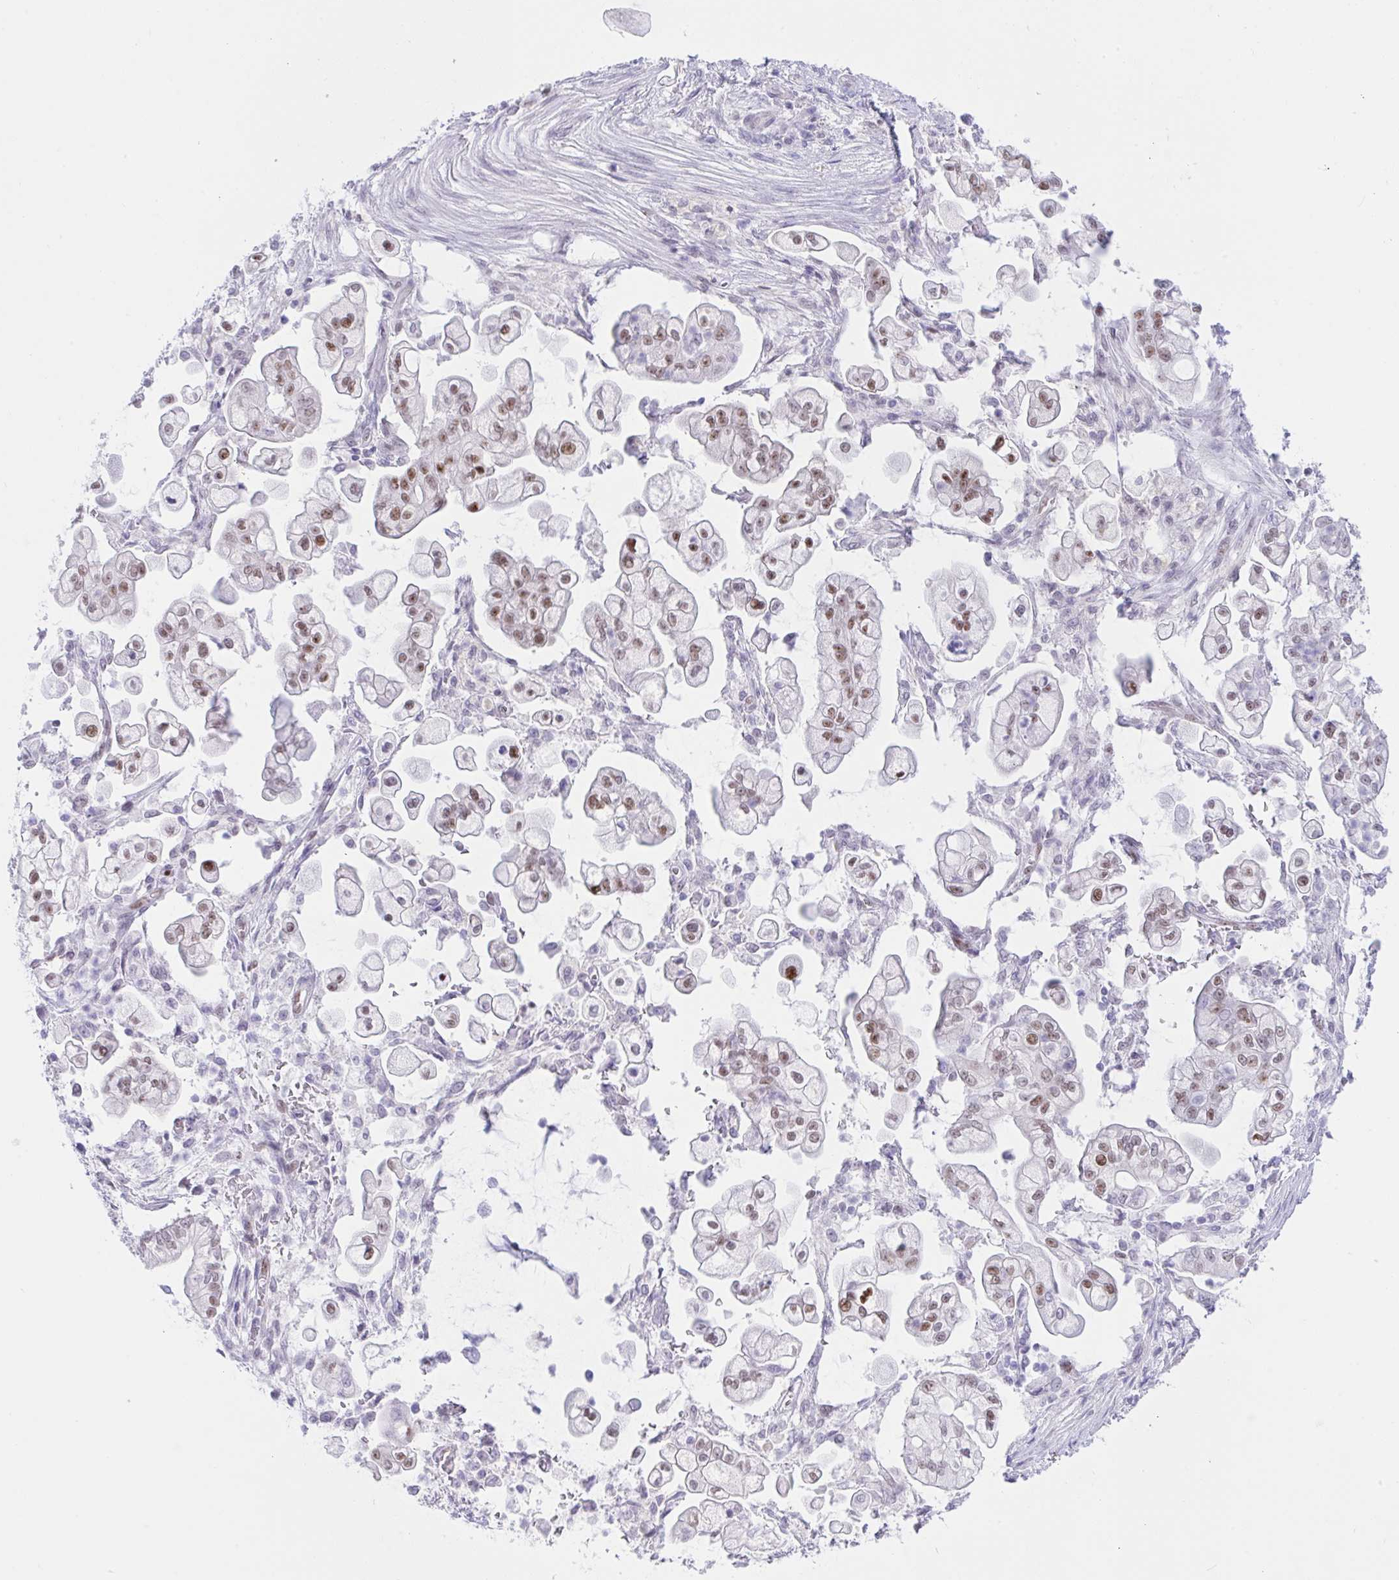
{"staining": {"intensity": "moderate", "quantity": "25%-75%", "location": "nuclear"}, "tissue": "pancreatic cancer", "cell_type": "Tumor cells", "image_type": "cancer", "snomed": [{"axis": "morphology", "description": "Adenocarcinoma, NOS"}, {"axis": "topography", "description": "Pancreas"}], "caption": "This image shows pancreatic cancer stained with IHC to label a protein in brown. The nuclear of tumor cells show moderate positivity for the protein. Nuclei are counter-stained blue.", "gene": "IKZF2", "patient": {"sex": "female", "age": 69}}